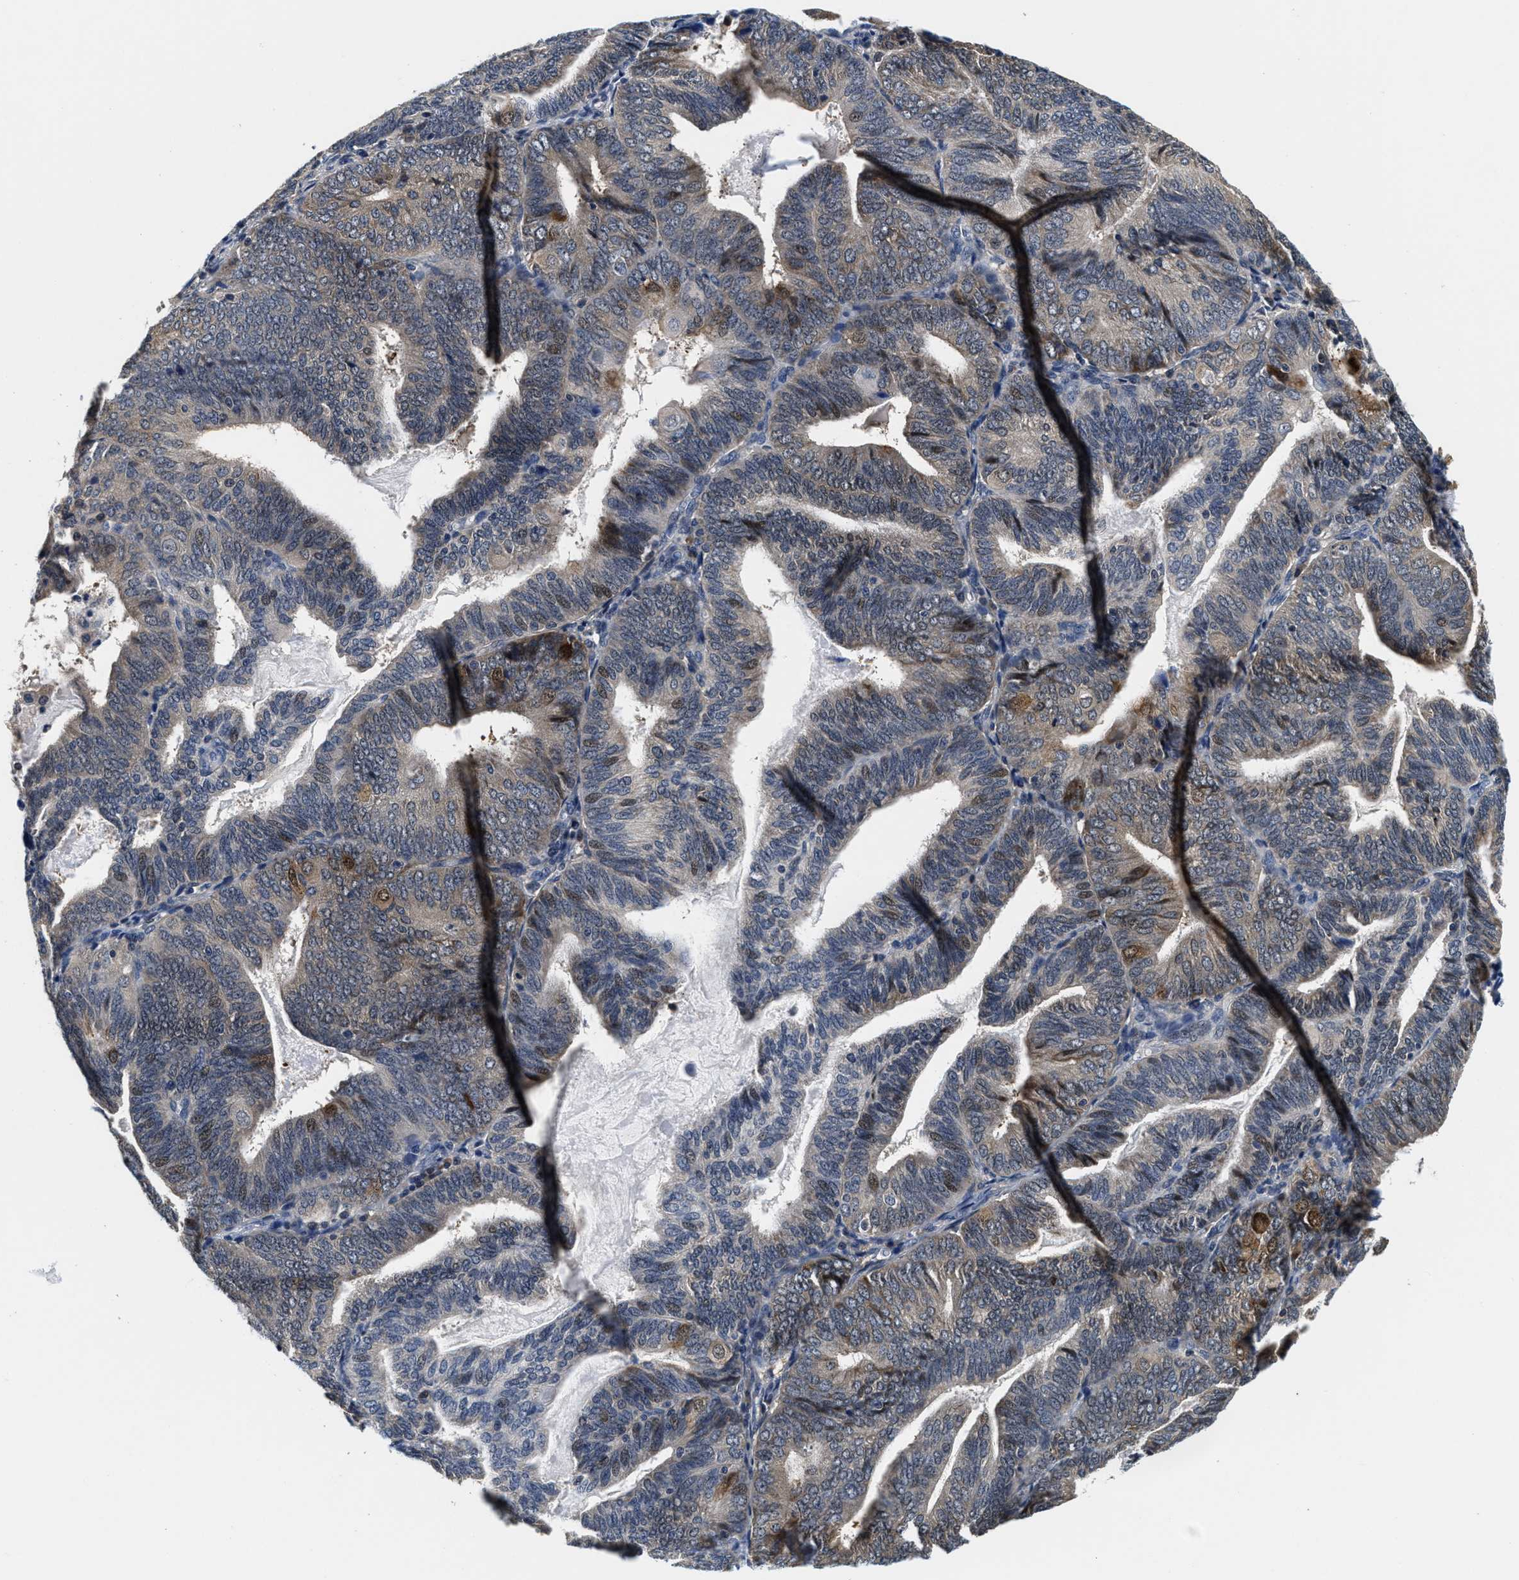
{"staining": {"intensity": "moderate", "quantity": "25%-75%", "location": "cytoplasmic/membranous"}, "tissue": "endometrial cancer", "cell_type": "Tumor cells", "image_type": "cancer", "snomed": [{"axis": "morphology", "description": "Adenocarcinoma, NOS"}, {"axis": "topography", "description": "Endometrium"}], "caption": "Immunohistochemical staining of endometrial cancer reveals medium levels of moderate cytoplasmic/membranous expression in approximately 25%-75% of tumor cells. Immunohistochemistry stains the protein in brown and the nuclei are stained blue.", "gene": "PHPT1", "patient": {"sex": "female", "age": 81}}